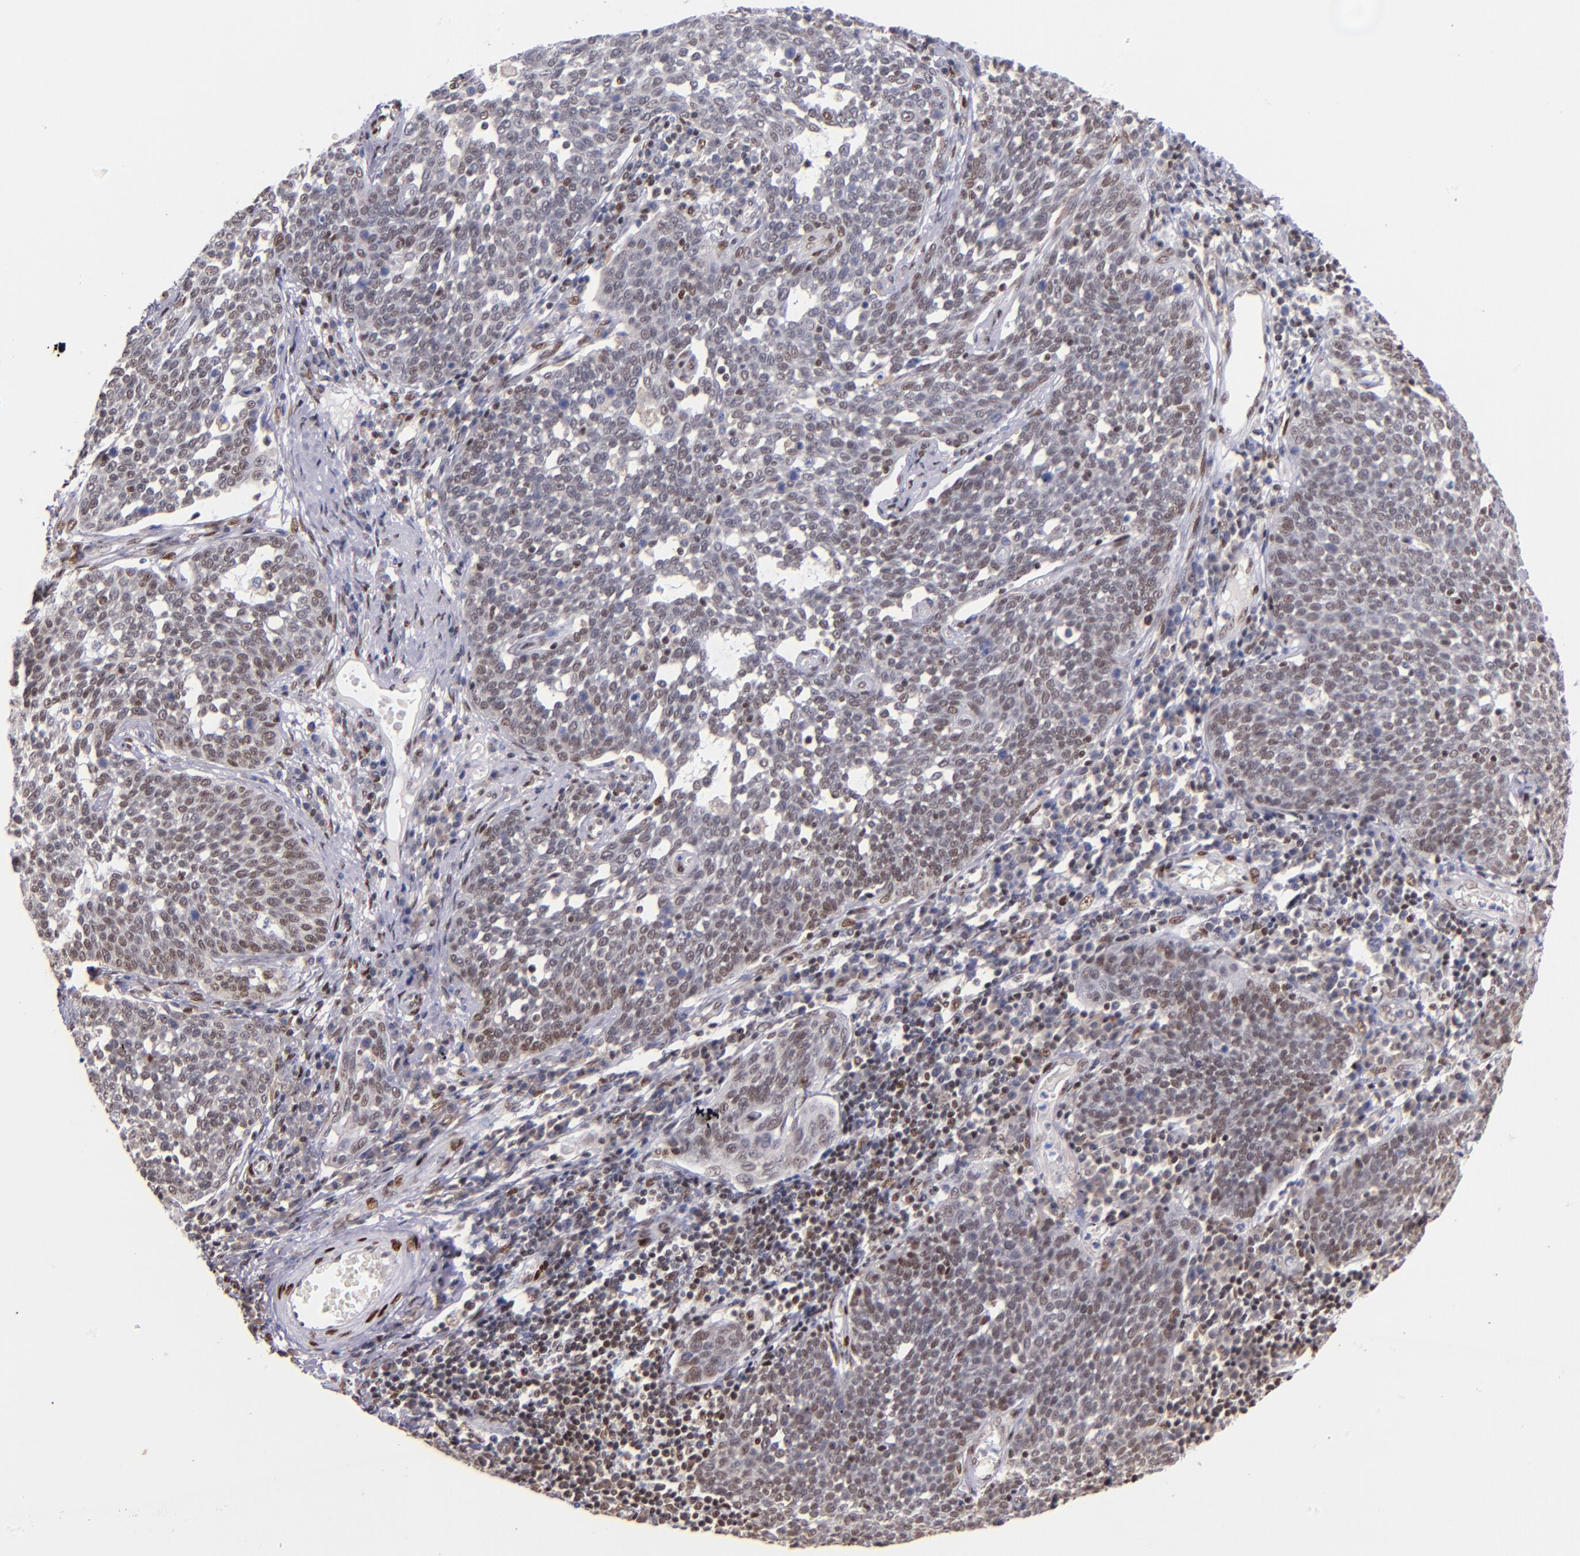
{"staining": {"intensity": "weak", "quantity": "<25%", "location": "cytoplasmic/membranous,nuclear"}, "tissue": "cervical cancer", "cell_type": "Tumor cells", "image_type": "cancer", "snomed": [{"axis": "morphology", "description": "Squamous cell carcinoma, NOS"}, {"axis": "topography", "description": "Cervix"}], "caption": "The histopathology image reveals no staining of tumor cells in cervical cancer.", "gene": "SRF", "patient": {"sex": "female", "age": 34}}